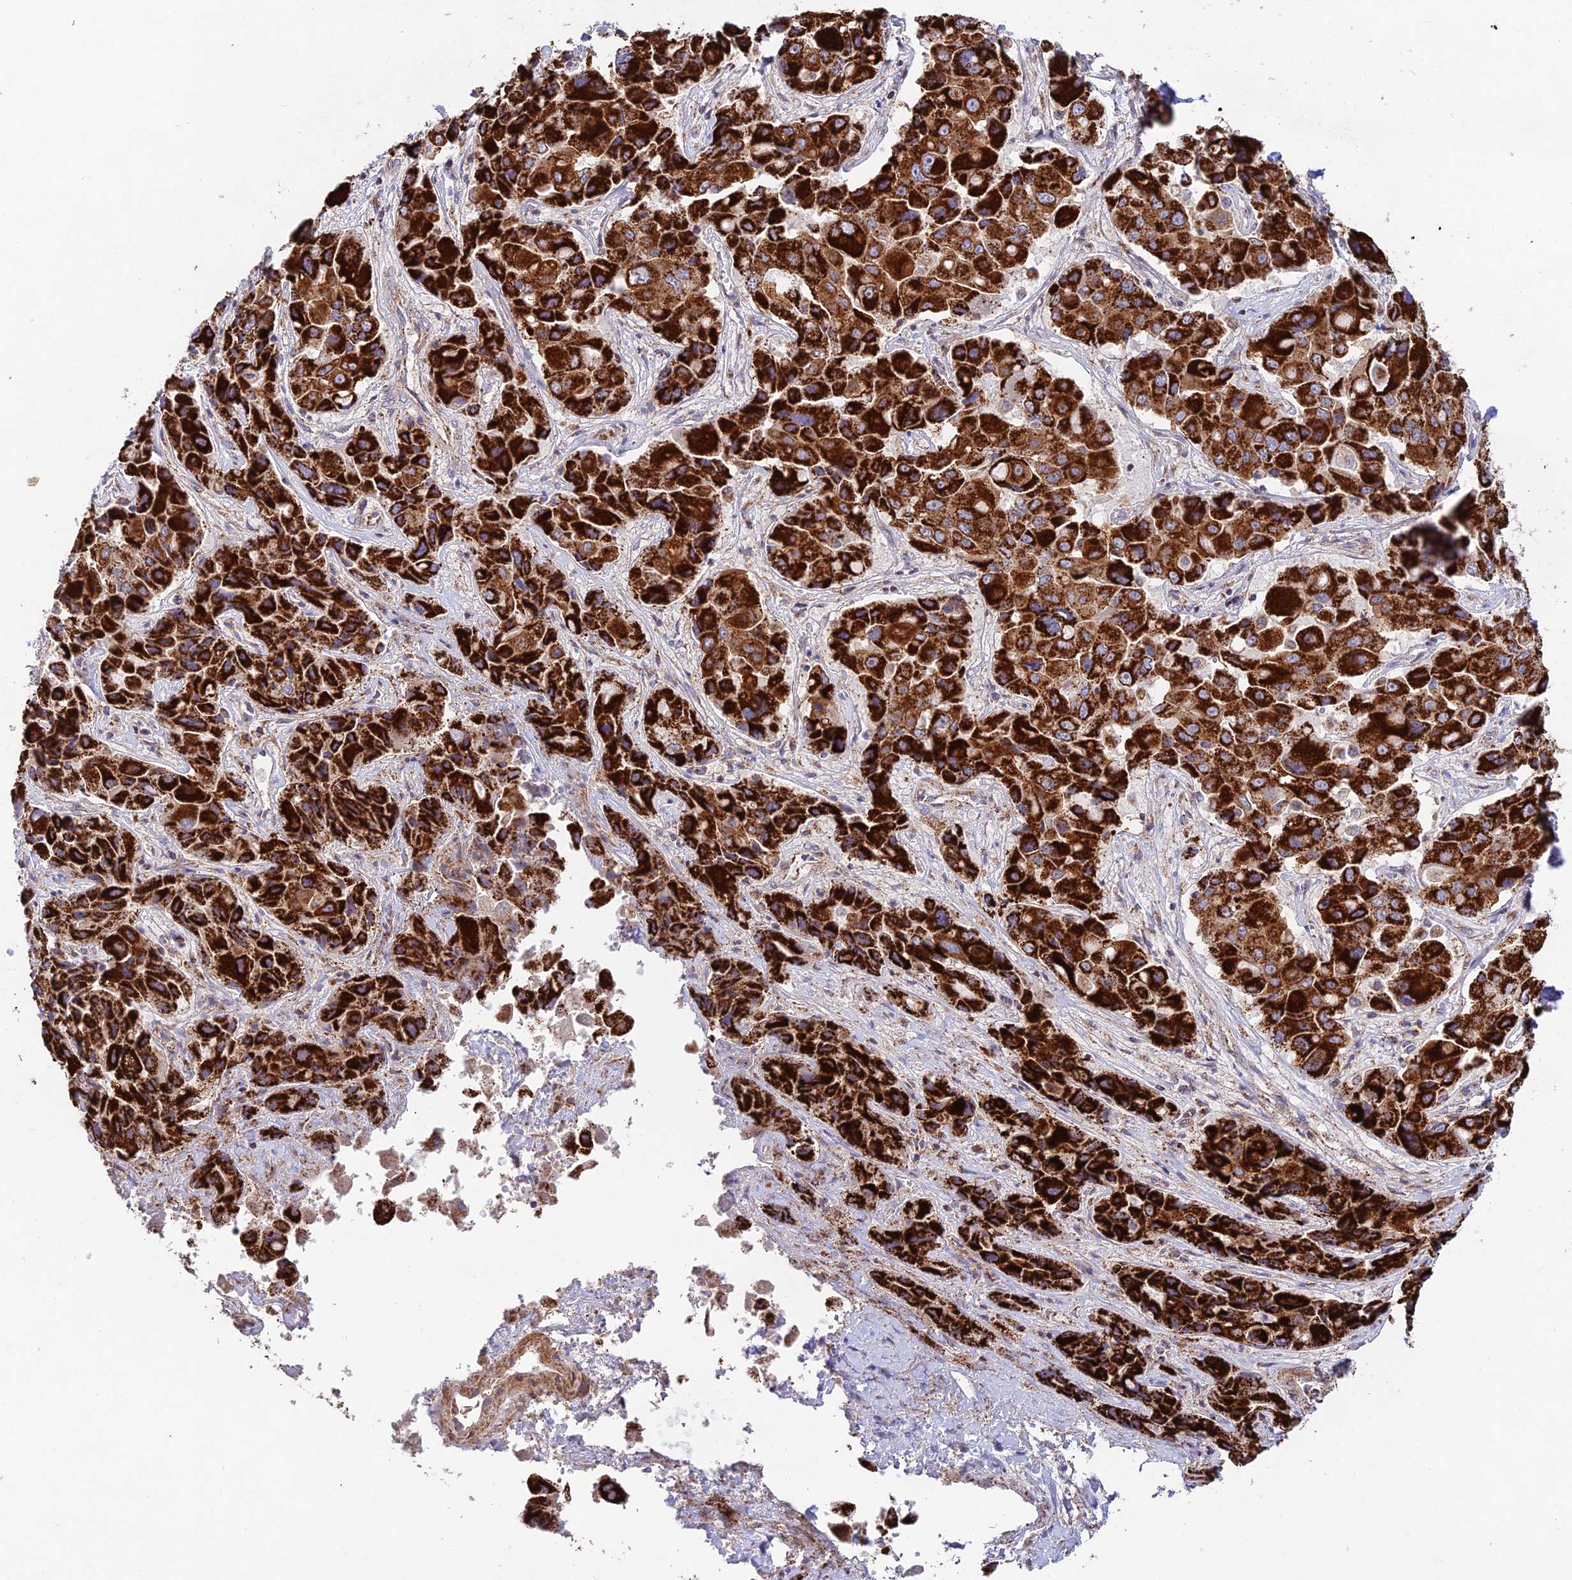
{"staining": {"intensity": "strong", "quantity": ">75%", "location": "cytoplasmic/membranous"}, "tissue": "liver cancer", "cell_type": "Tumor cells", "image_type": "cancer", "snomed": [{"axis": "morphology", "description": "Cholangiocarcinoma"}, {"axis": "topography", "description": "Liver"}], "caption": "There is high levels of strong cytoplasmic/membranous positivity in tumor cells of cholangiocarcinoma (liver), as demonstrated by immunohistochemical staining (brown color).", "gene": "KHDC3L", "patient": {"sex": "male", "age": 67}}